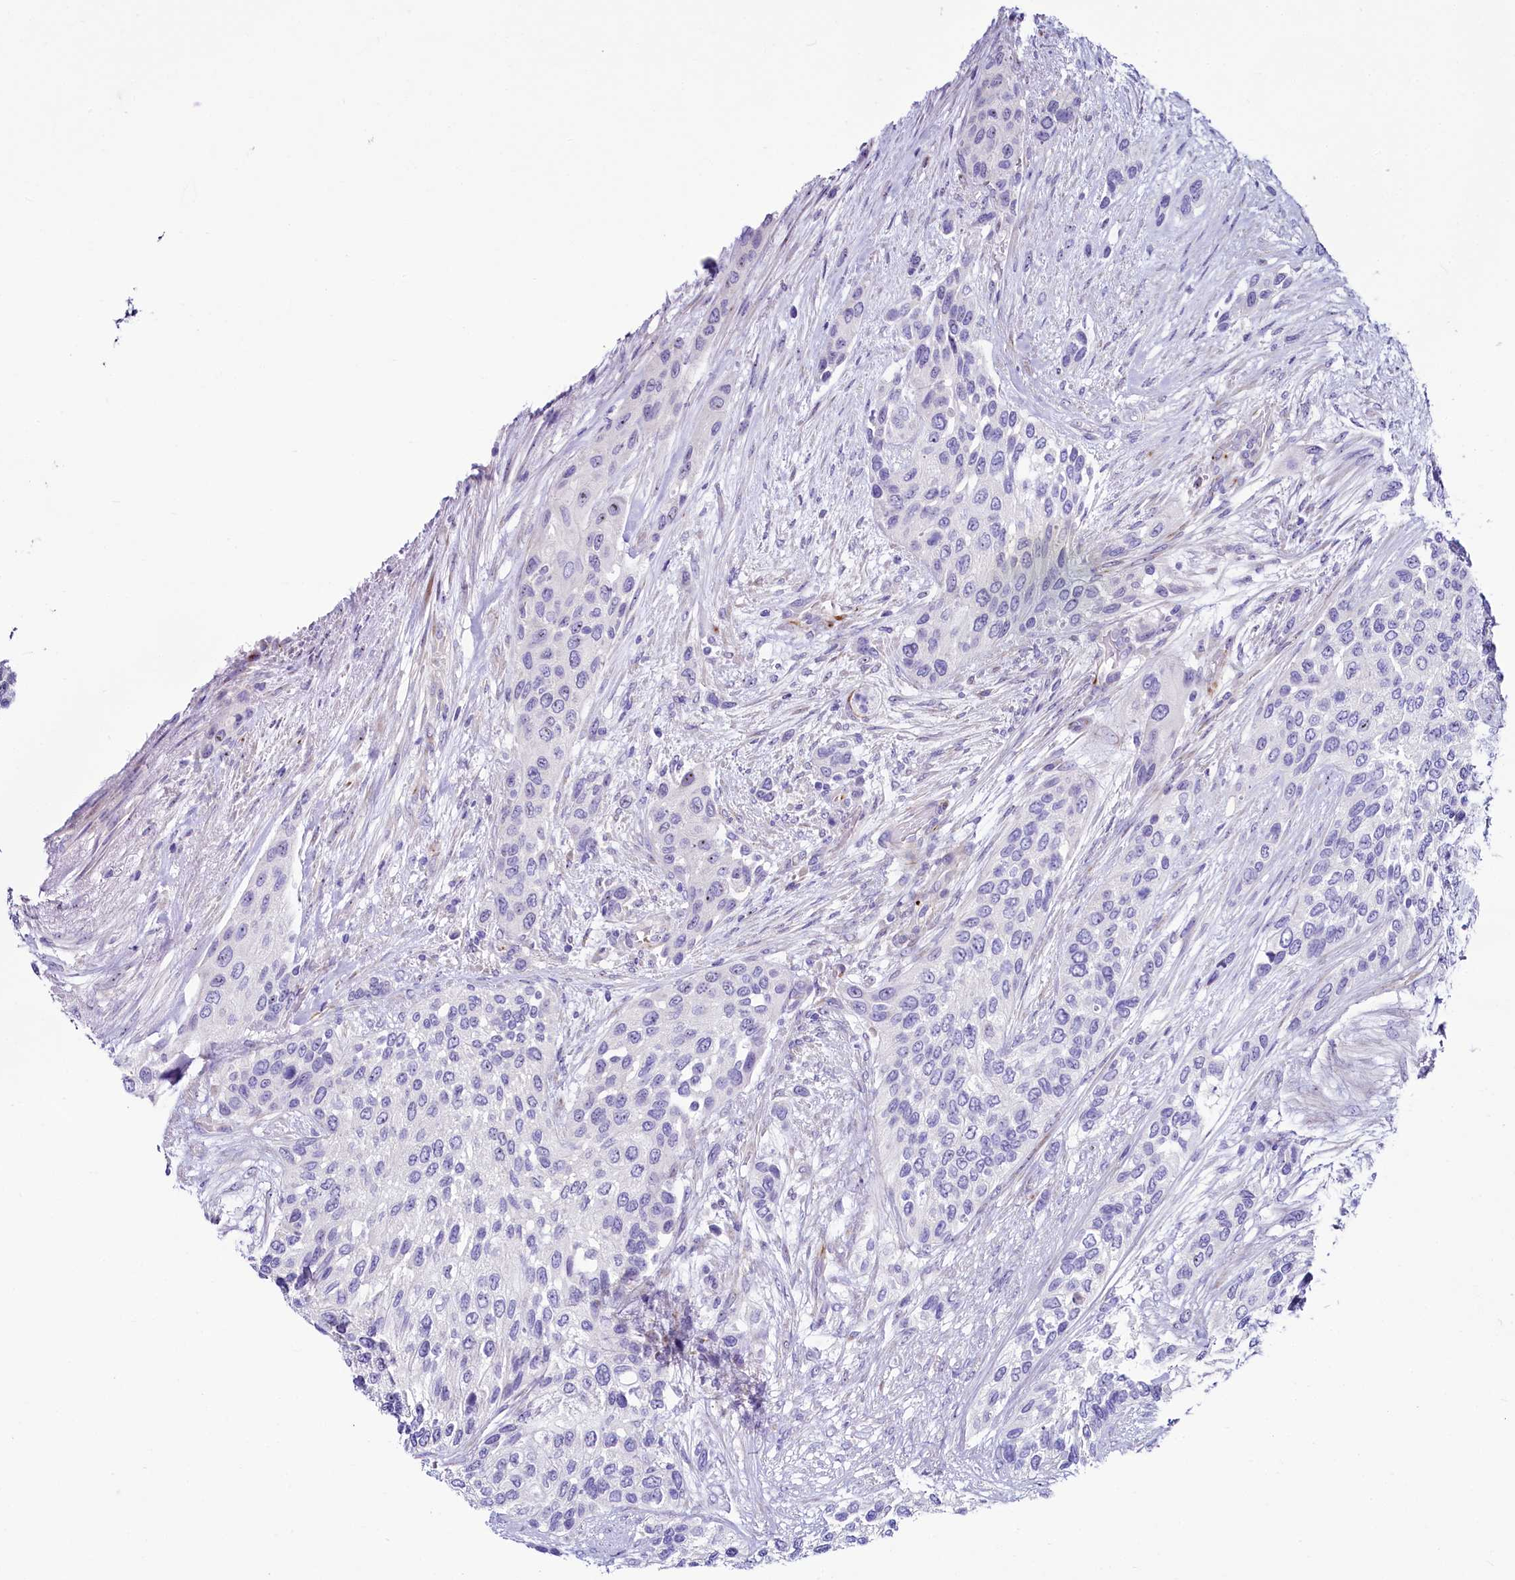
{"staining": {"intensity": "negative", "quantity": "none", "location": "none"}, "tissue": "urothelial cancer", "cell_type": "Tumor cells", "image_type": "cancer", "snomed": [{"axis": "morphology", "description": "Normal tissue, NOS"}, {"axis": "morphology", "description": "Urothelial carcinoma, High grade"}, {"axis": "topography", "description": "Vascular tissue"}, {"axis": "topography", "description": "Urinary bladder"}], "caption": "DAB immunohistochemical staining of high-grade urothelial carcinoma displays no significant staining in tumor cells.", "gene": "SH3TC2", "patient": {"sex": "female", "age": 56}}